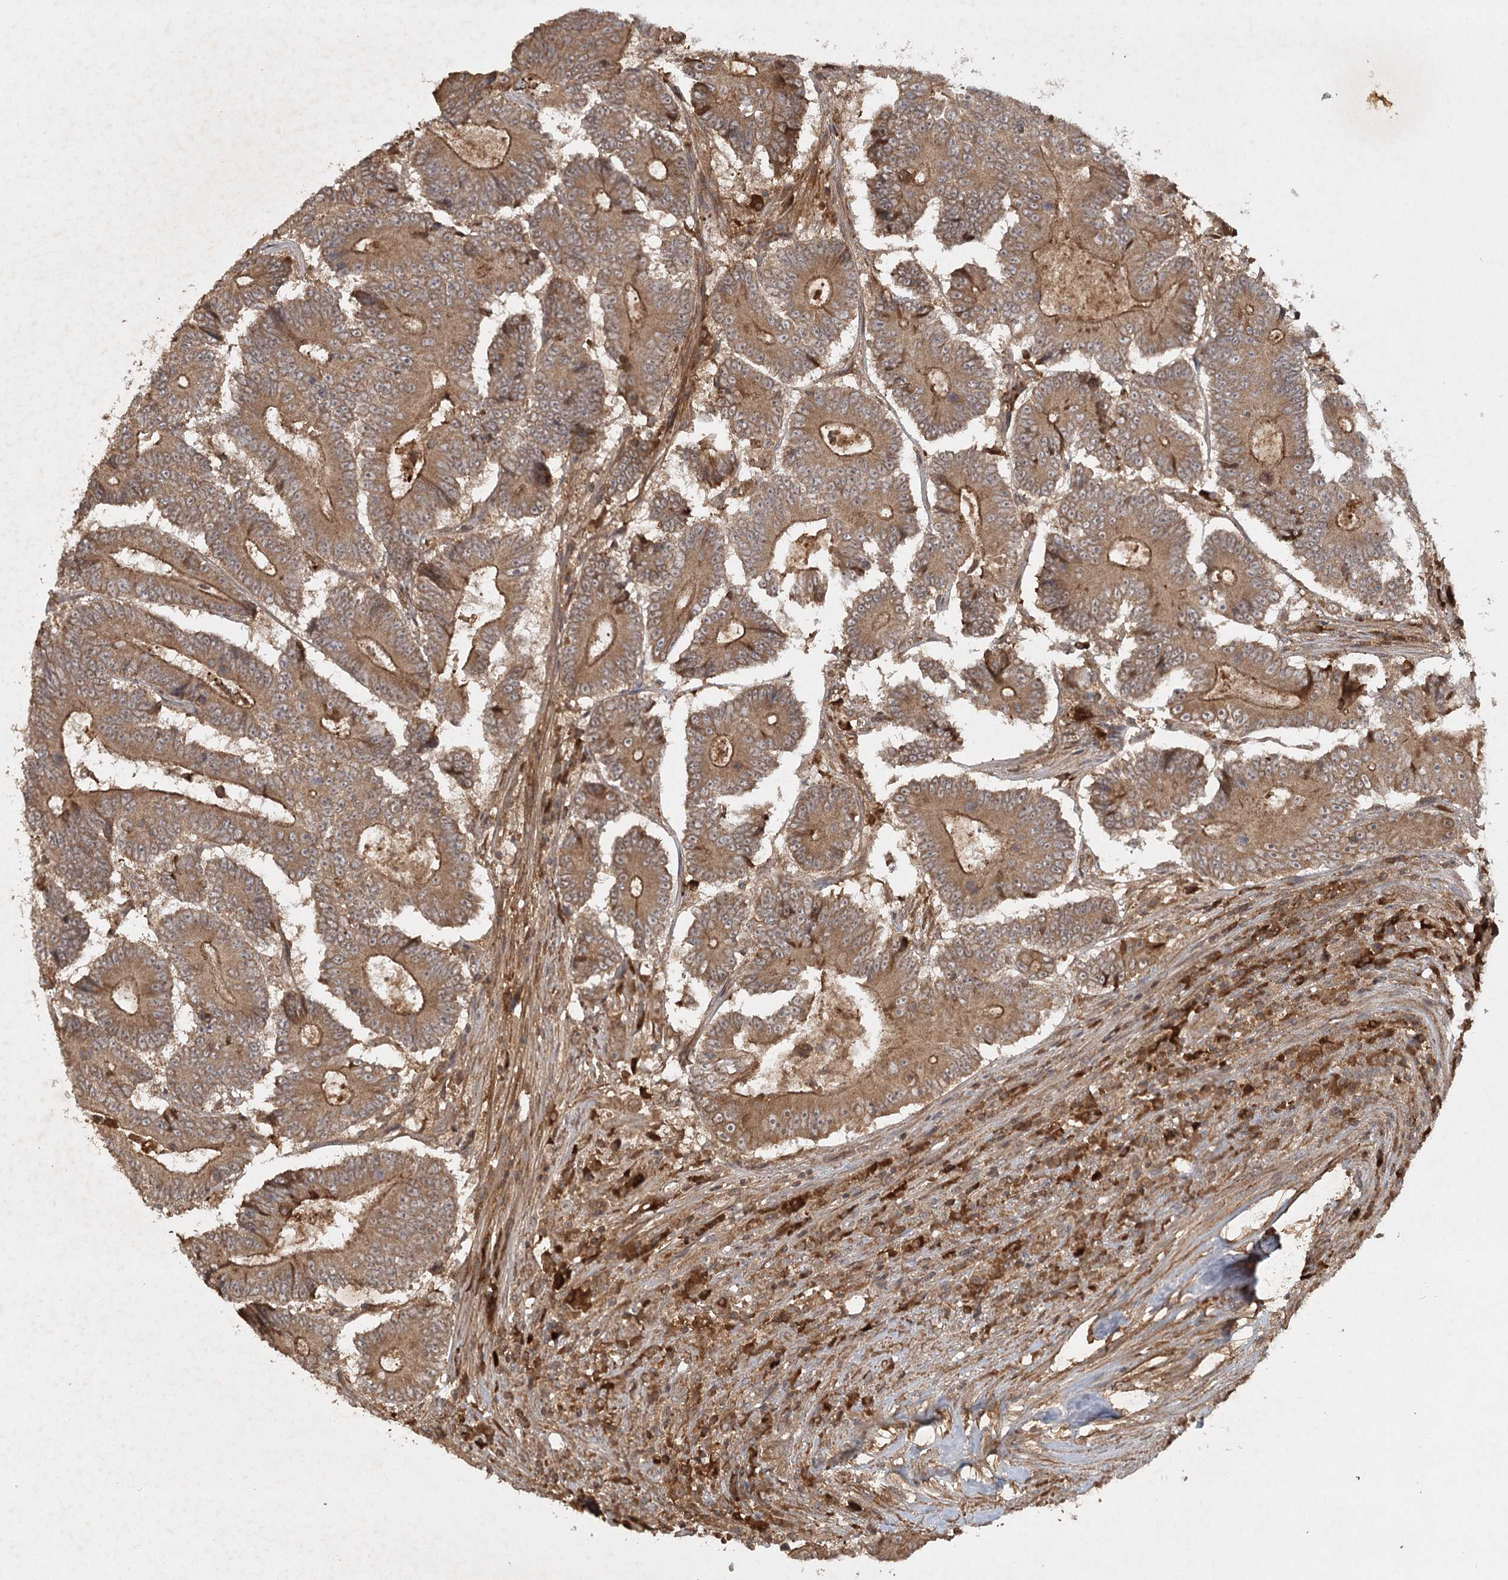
{"staining": {"intensity": "moderate", "quantity": ">75%", "location": "cytoplasmic/membranous"}, "tissue": "colorectal cancer", "cell_type": "Tumor cells", "image_type": "cancer", "snomed": [{"axis": "morphology", "description": "Adenocarcinoma, NOS"}, {"axis": "topography", "description": "Colon"}], "caption": "A brown stain labels moderate cytoplasmic/membranous expression of a protein in human colorectal adenocarcinoma tumor cells.", "gene": "ARL13A", "patient": {"sex": "male", "age": 83}}